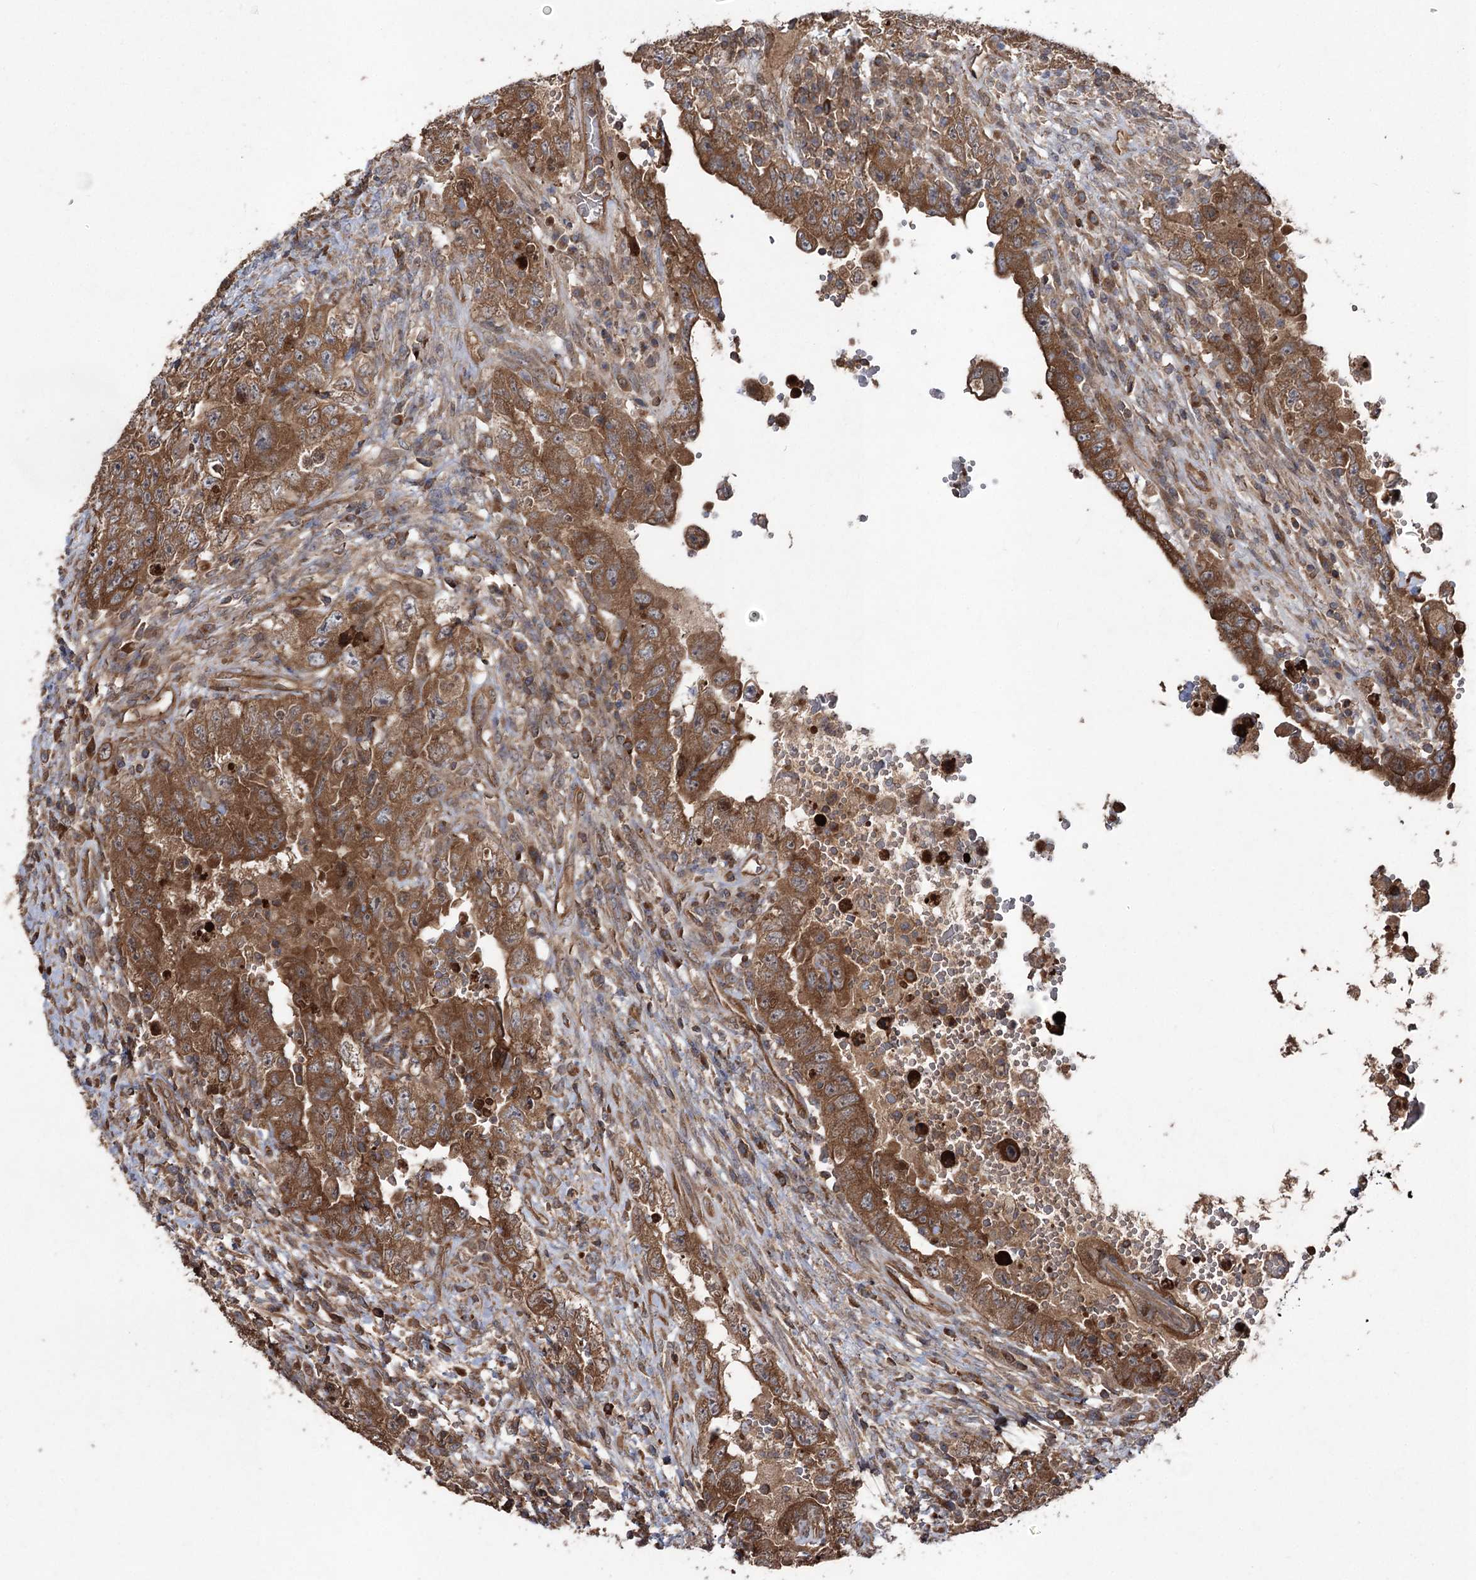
{"staining": {"intensity": "moderate", "quantity": ">75%", "location": "cytoplasmic/membranous"}, "tissue": "testis cancer", "cell_type": "Tumor cells", "image_type": "cancer", "snomed": [{"axis": "morphology", "description": "Carcinoma, Embryonal, NOS"}, {"axis": "topography", "description": "Testis"}], "caption": "Protein positivity by IHC demonstrates moderate cytoplasmic/membranous staining in about >75% of tumor cells in testis embryonal carcinoma.", "gene": "LARS2", "patient": {"sex": "male", "age": 26}}